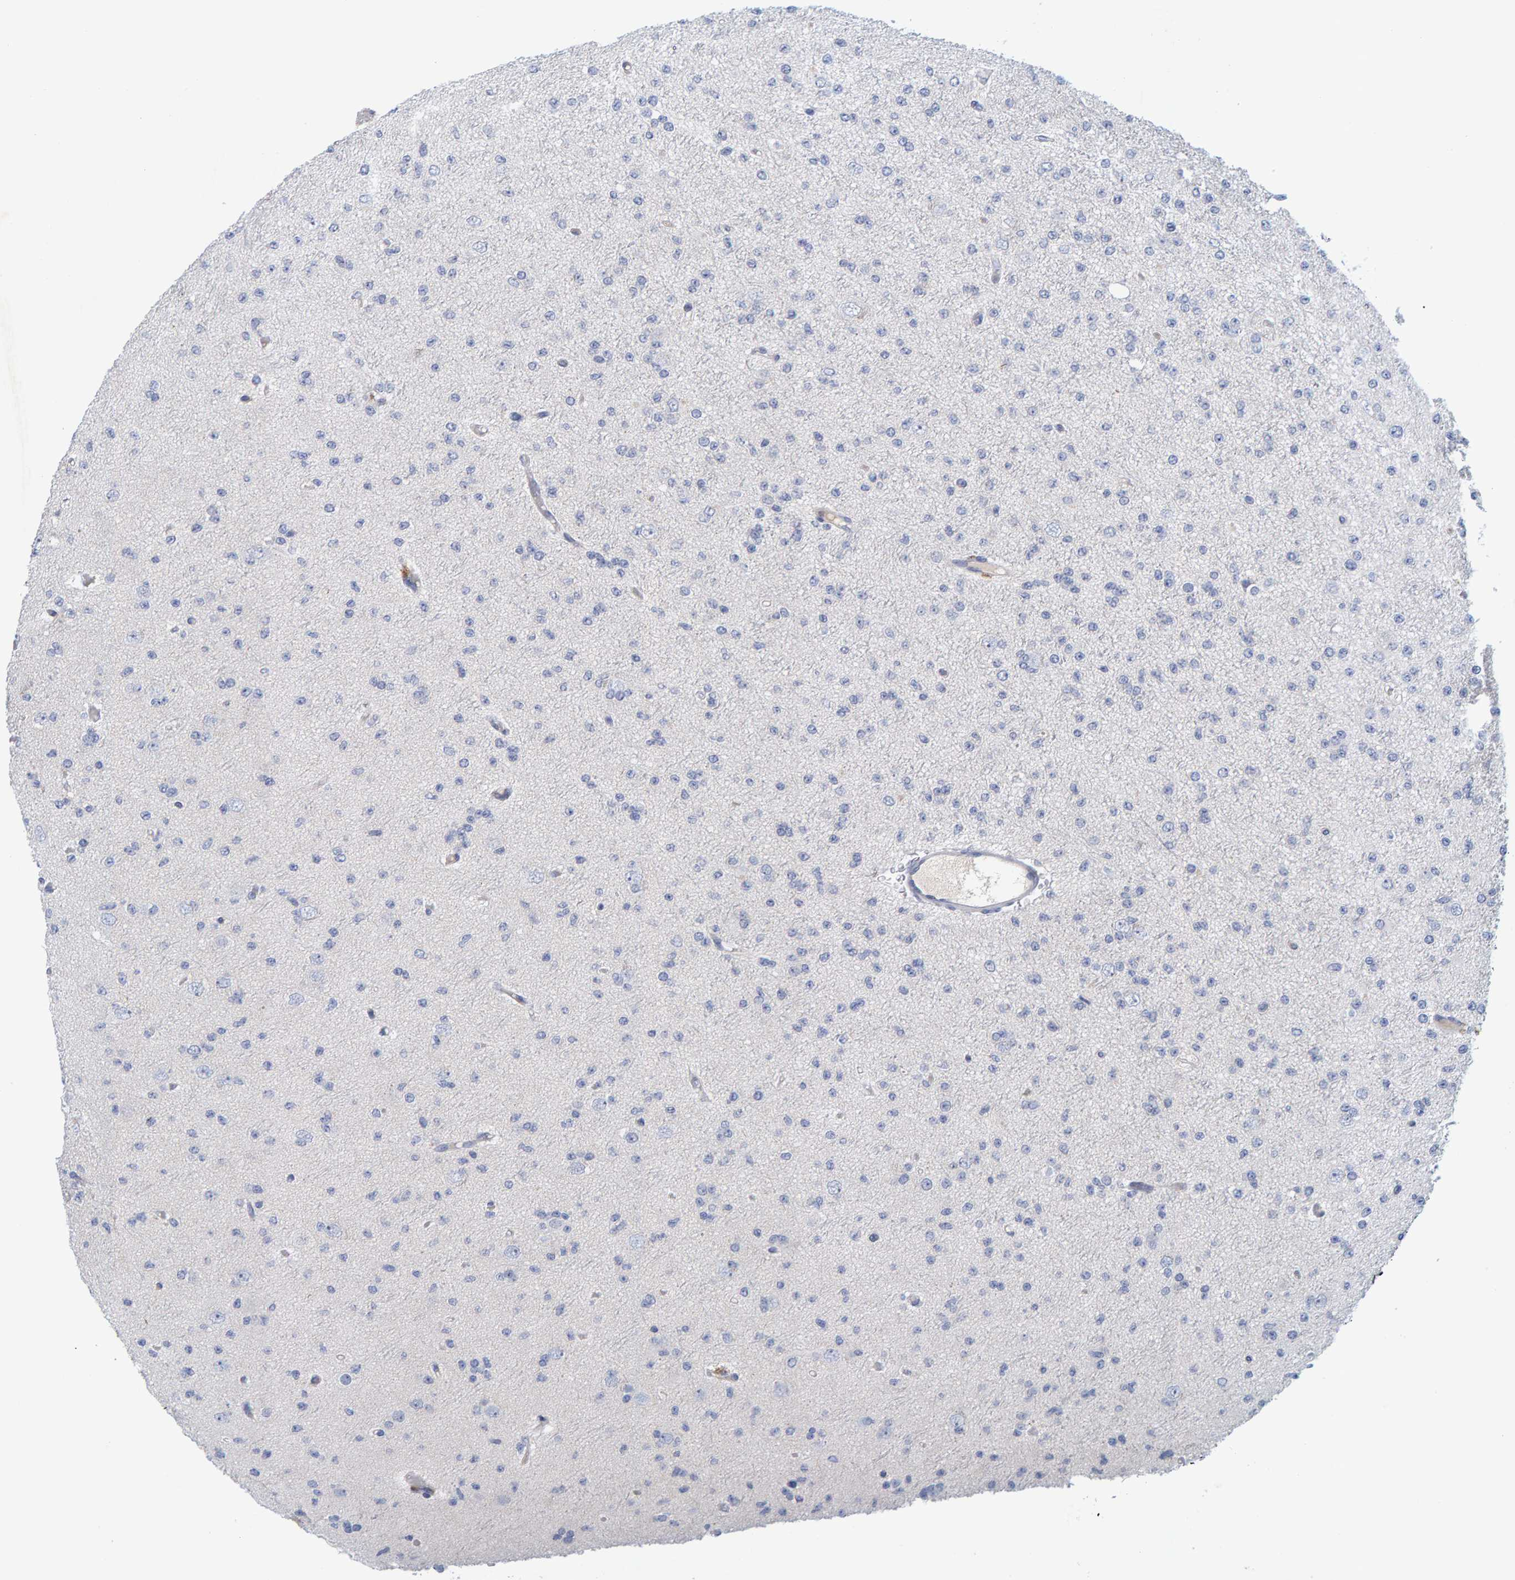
{"staining": {"intensity": "negative", "quantity": "none", "location": "none"}, "tissue": "glioma", "cell_type": "Tumor cells", "image_type": "cancer", "snomed": [{"axis": "morphology", "description": "Glioma, malignant, Low grade"}, {"axis": "topography", "description": "Brain"}], "caption": "Immunohistochemistry of human malignant low-grade glioma exhibits no positivity in tumor cells. Nuclei are stained in blue.", "gene": "ZNF77", "patient": {"sex": "female", "age": 22}}